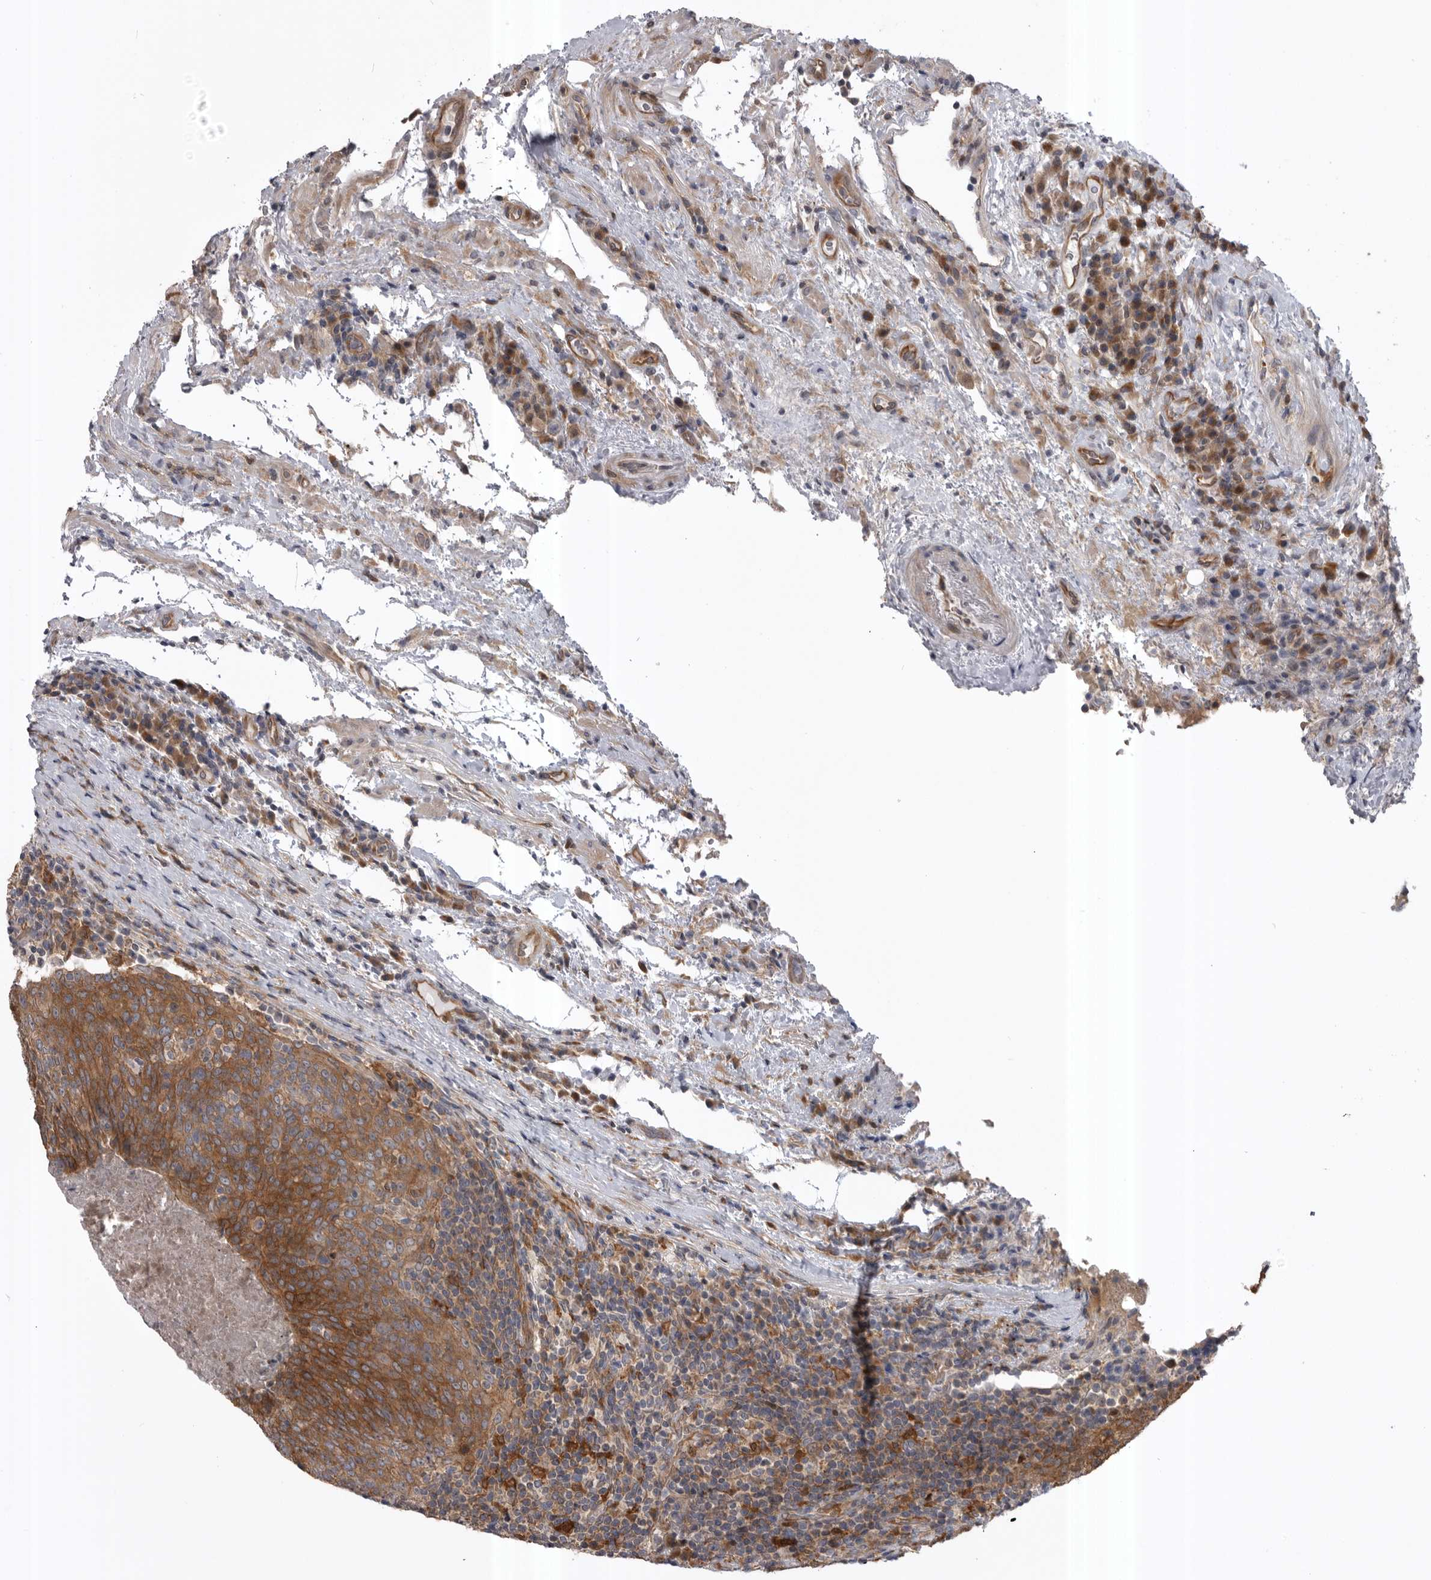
{"staining": {"intensity": "strong", "quantity": ">75%", "location": "cytoplasmic/membranous"}, "tissue": "head and neck cancer", "cell_type": "Tumor cells", "image_type": "cancer", "snomed": [{"axis": "morphology", "description": "Squamous cell carcinoma, NOS"}, {"axis": "morphology", "description": "Squamous cell carcinoma, metastatic, NOS"}, {"axis": "topography", "description": "Lymph node"}, {"axis": "topography", "description": "Head-Neck"}], "caption": "IHC (DAB) staining of head and neck metastatic squamous cell carcinoma demonstrates strong cytoplasmic/membranous protein expression in approximately >75% of tumor cells.", "gene": "RAB3GAP2", "patient": {"sex": "male", "age": 62}}